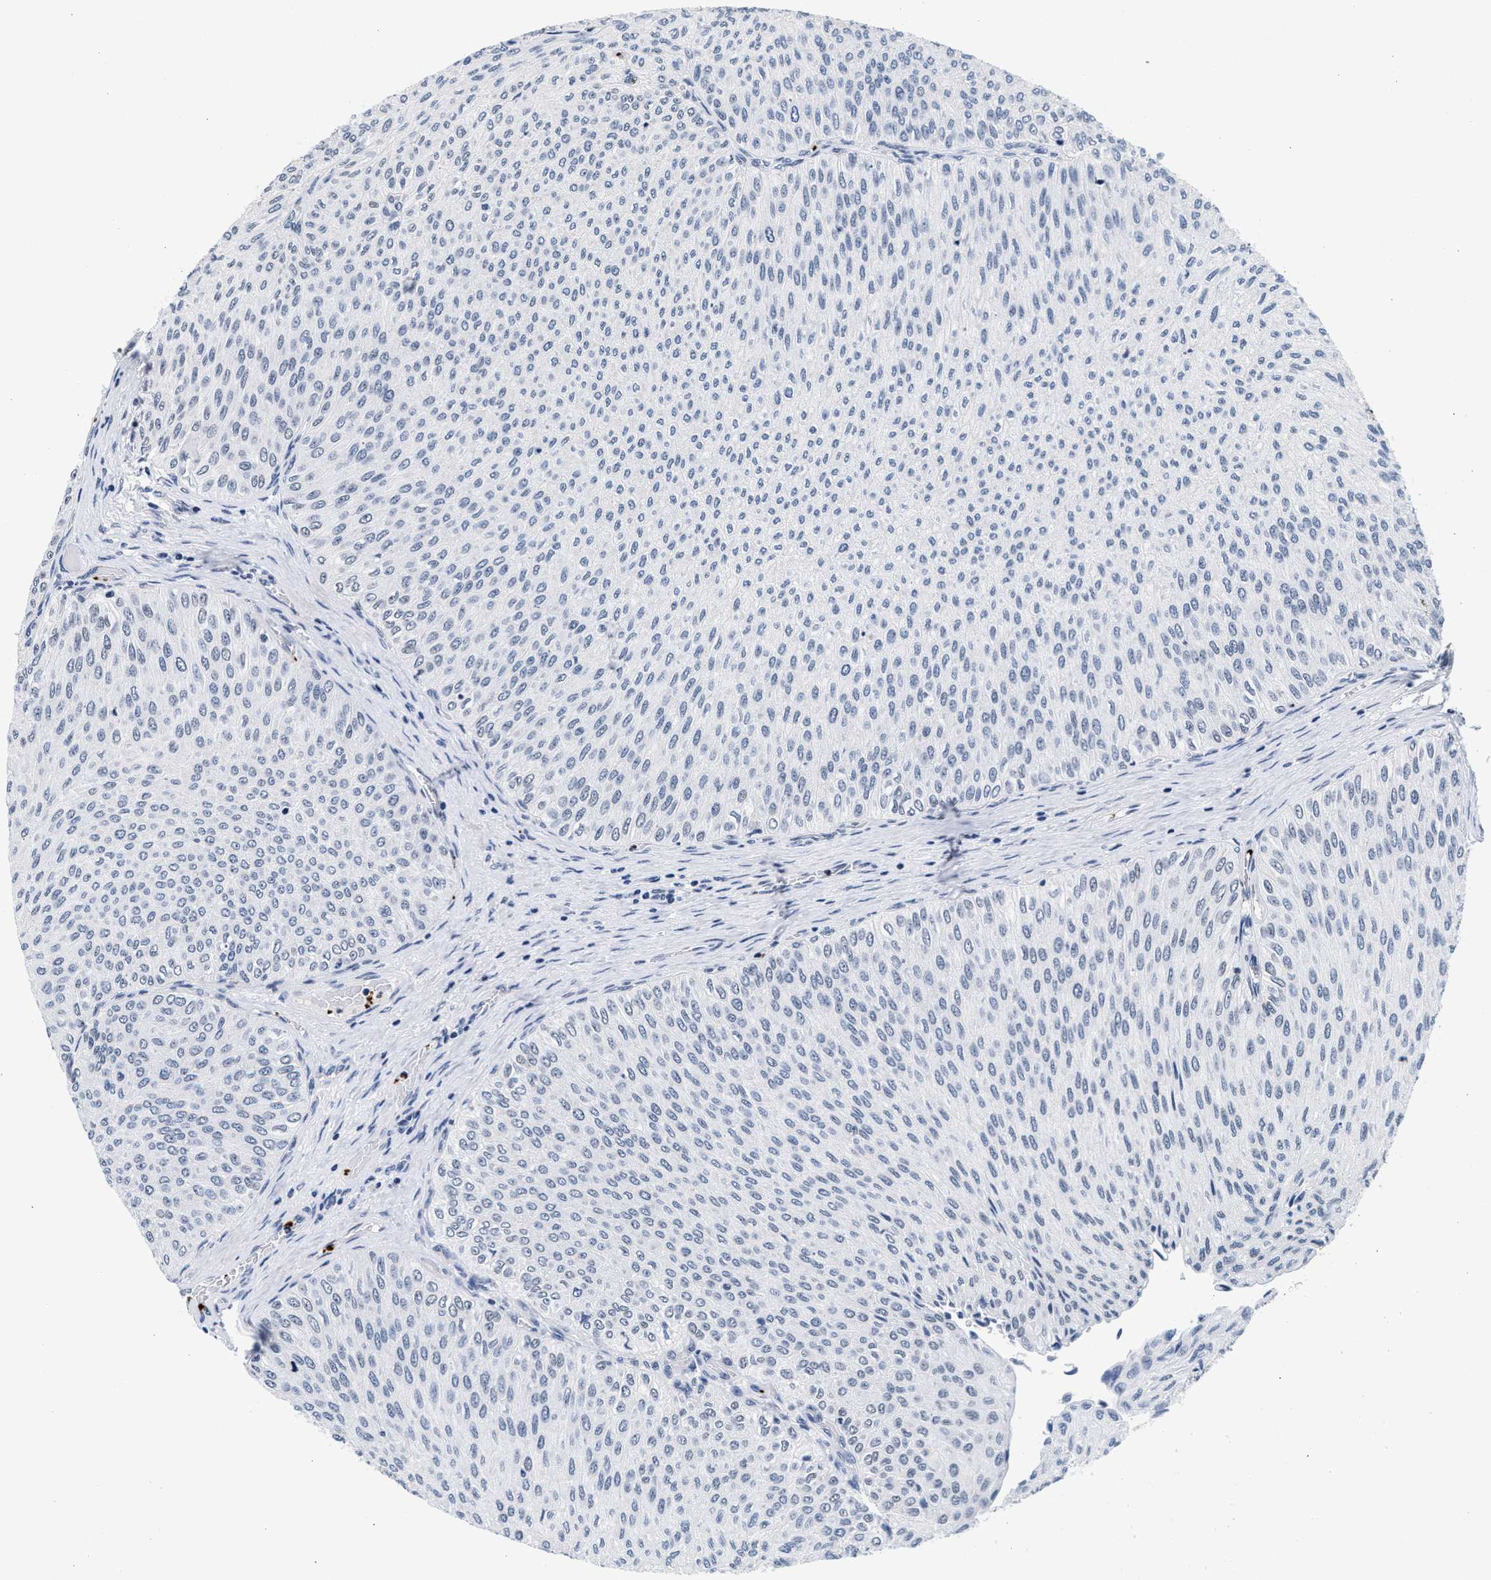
{"staining": {"intensity": "negative", "quantity": "none", "location": "none"}, "tissue": "urothelial cancer", "cell_type": "Tumor cells", "image_type": "cancer", "snomed": [{"axis": "morphology", "description": "Urothelial carcinoma, Low grade"}, {"axis": "topography", "description": "Urinary bladder"}], "caption": "The micrograph reveals no staining of tumor cells in low-grade urothelial carcinoma.", "gene": "RAD21", "patient": {"sex": "male", "age": 78}}